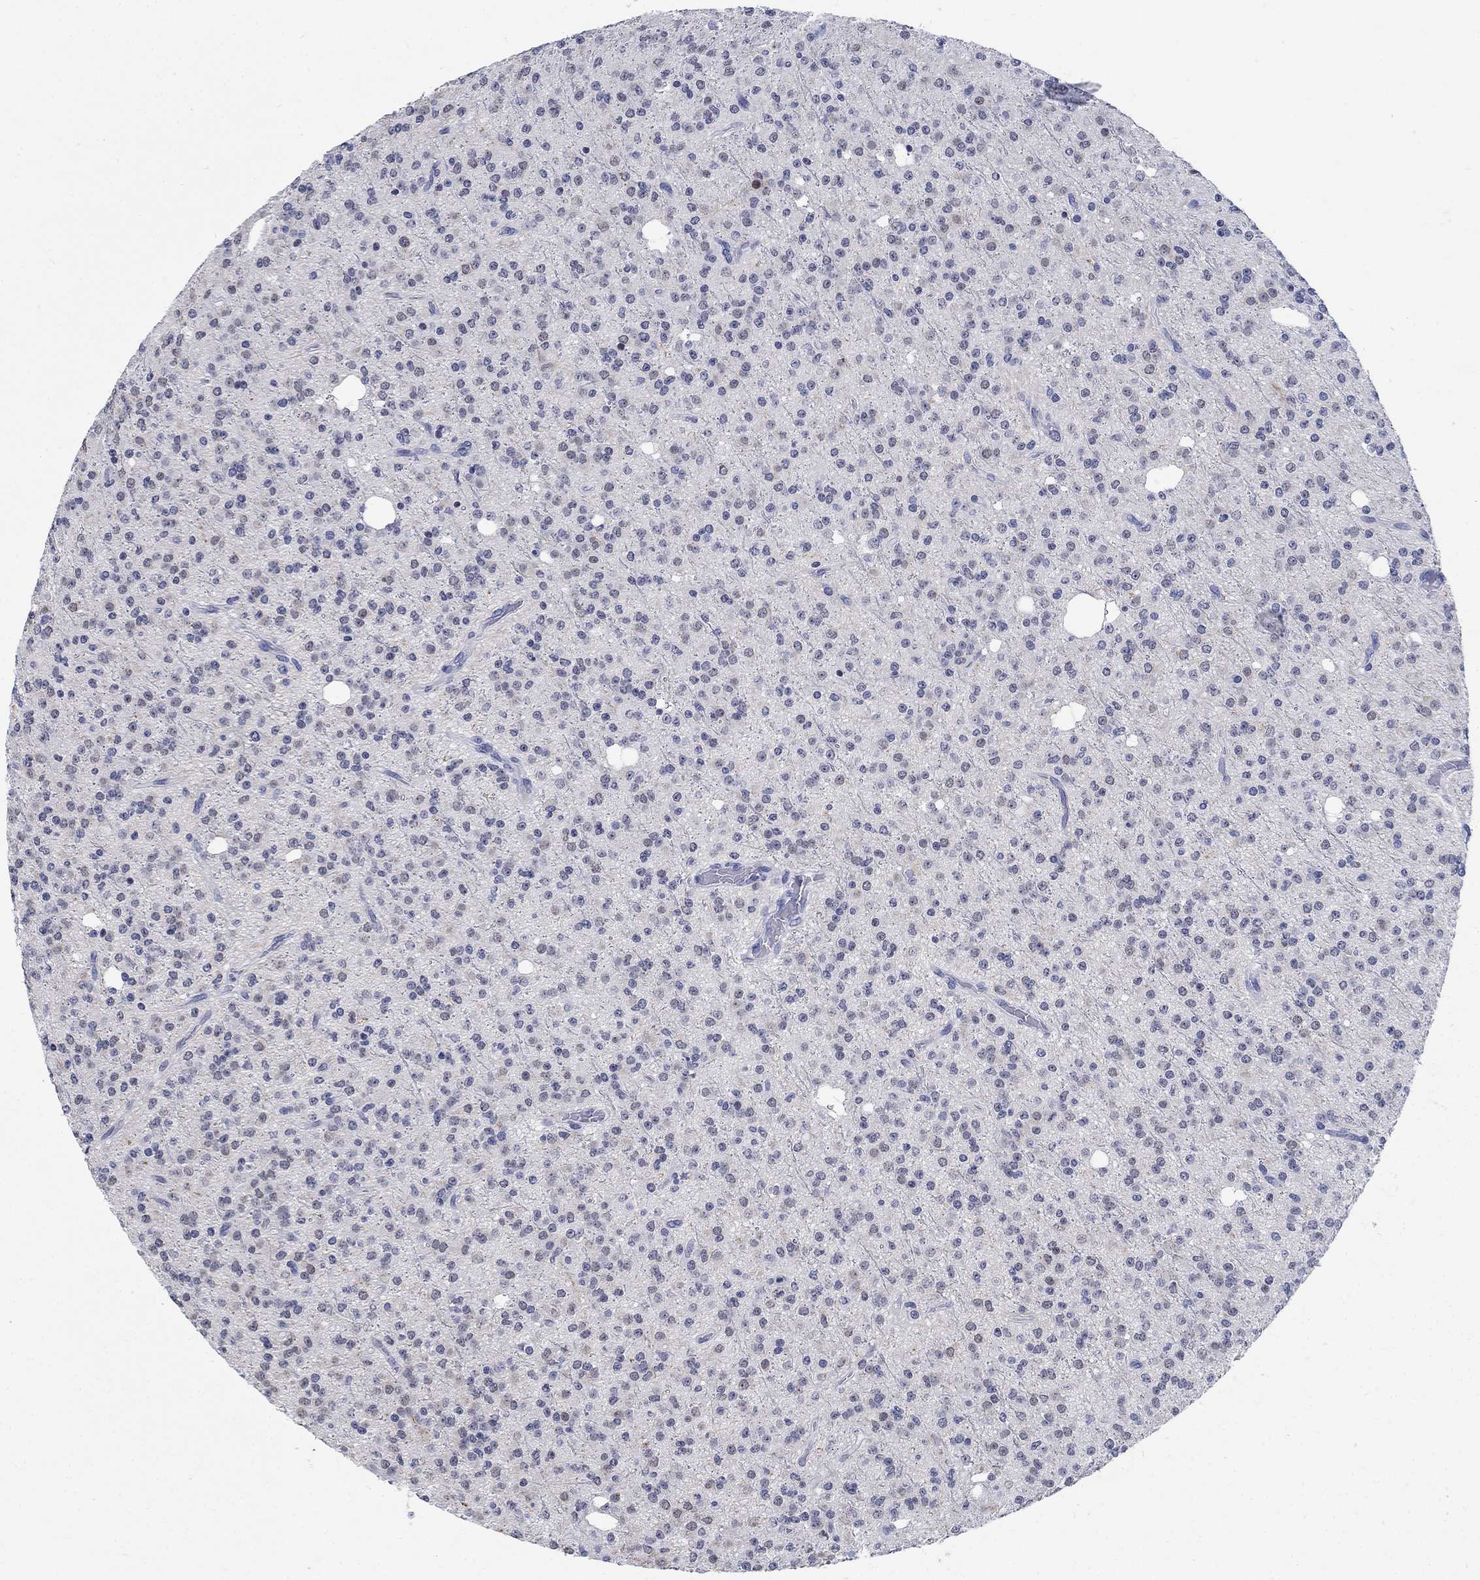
{"staining": {"intensity": "negative", "quantity": "none", "location": "none"}, "tissue": "glioma", "cell_type": "Tumor cells", "image_type": "cancer", "snomed": [{"axis": "morphology", "description": "Glioma, malignant, Low grade"}, {"axis": "topography", "description": "Brain"}], "caption": "Immunohistochemical staining of human malignant low-grade glioma shows no significant expression in tumor cells.", "gene": "ANKS1B", "patient": {"sex": "male", "age": 27}}